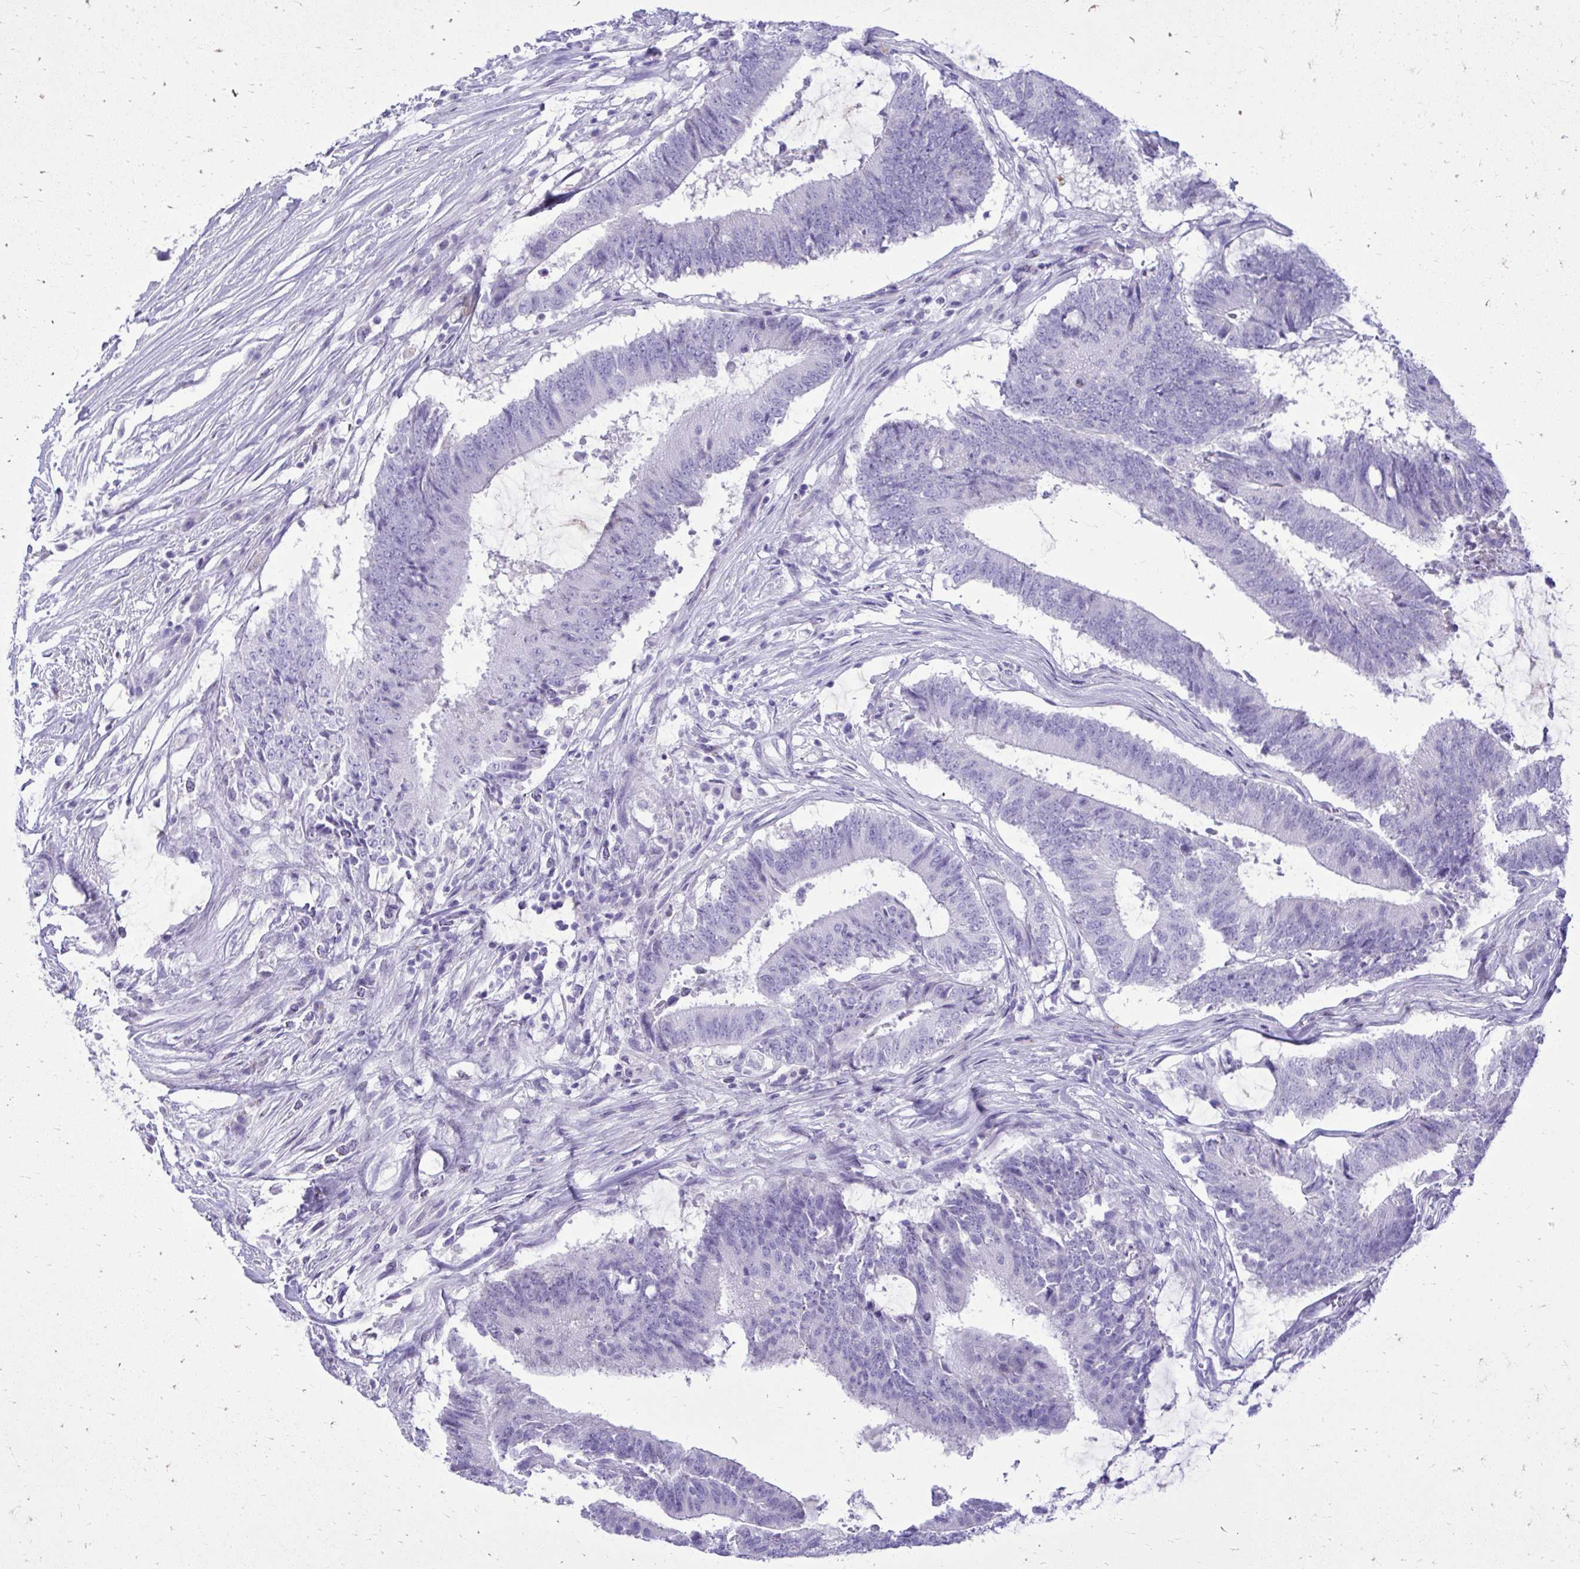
{"staining": {"intensity": "negative", "quantity": "none", "location": "none"}, "tissue": "colorectal cancer", "cell_type": "Tumor cells", "image_type": "cancer", "snomed": [{"axis": "morphology", "description": "Adenocarcinoma, NOS"}, {"axis": "topography", "description": "Colon"}], "caption": "Tumor cells are negative for brown protein staining in adenocarcinoma (colorectal).", "gene": "BCL6B", "patient": {"sex": "female", "age": 43}}